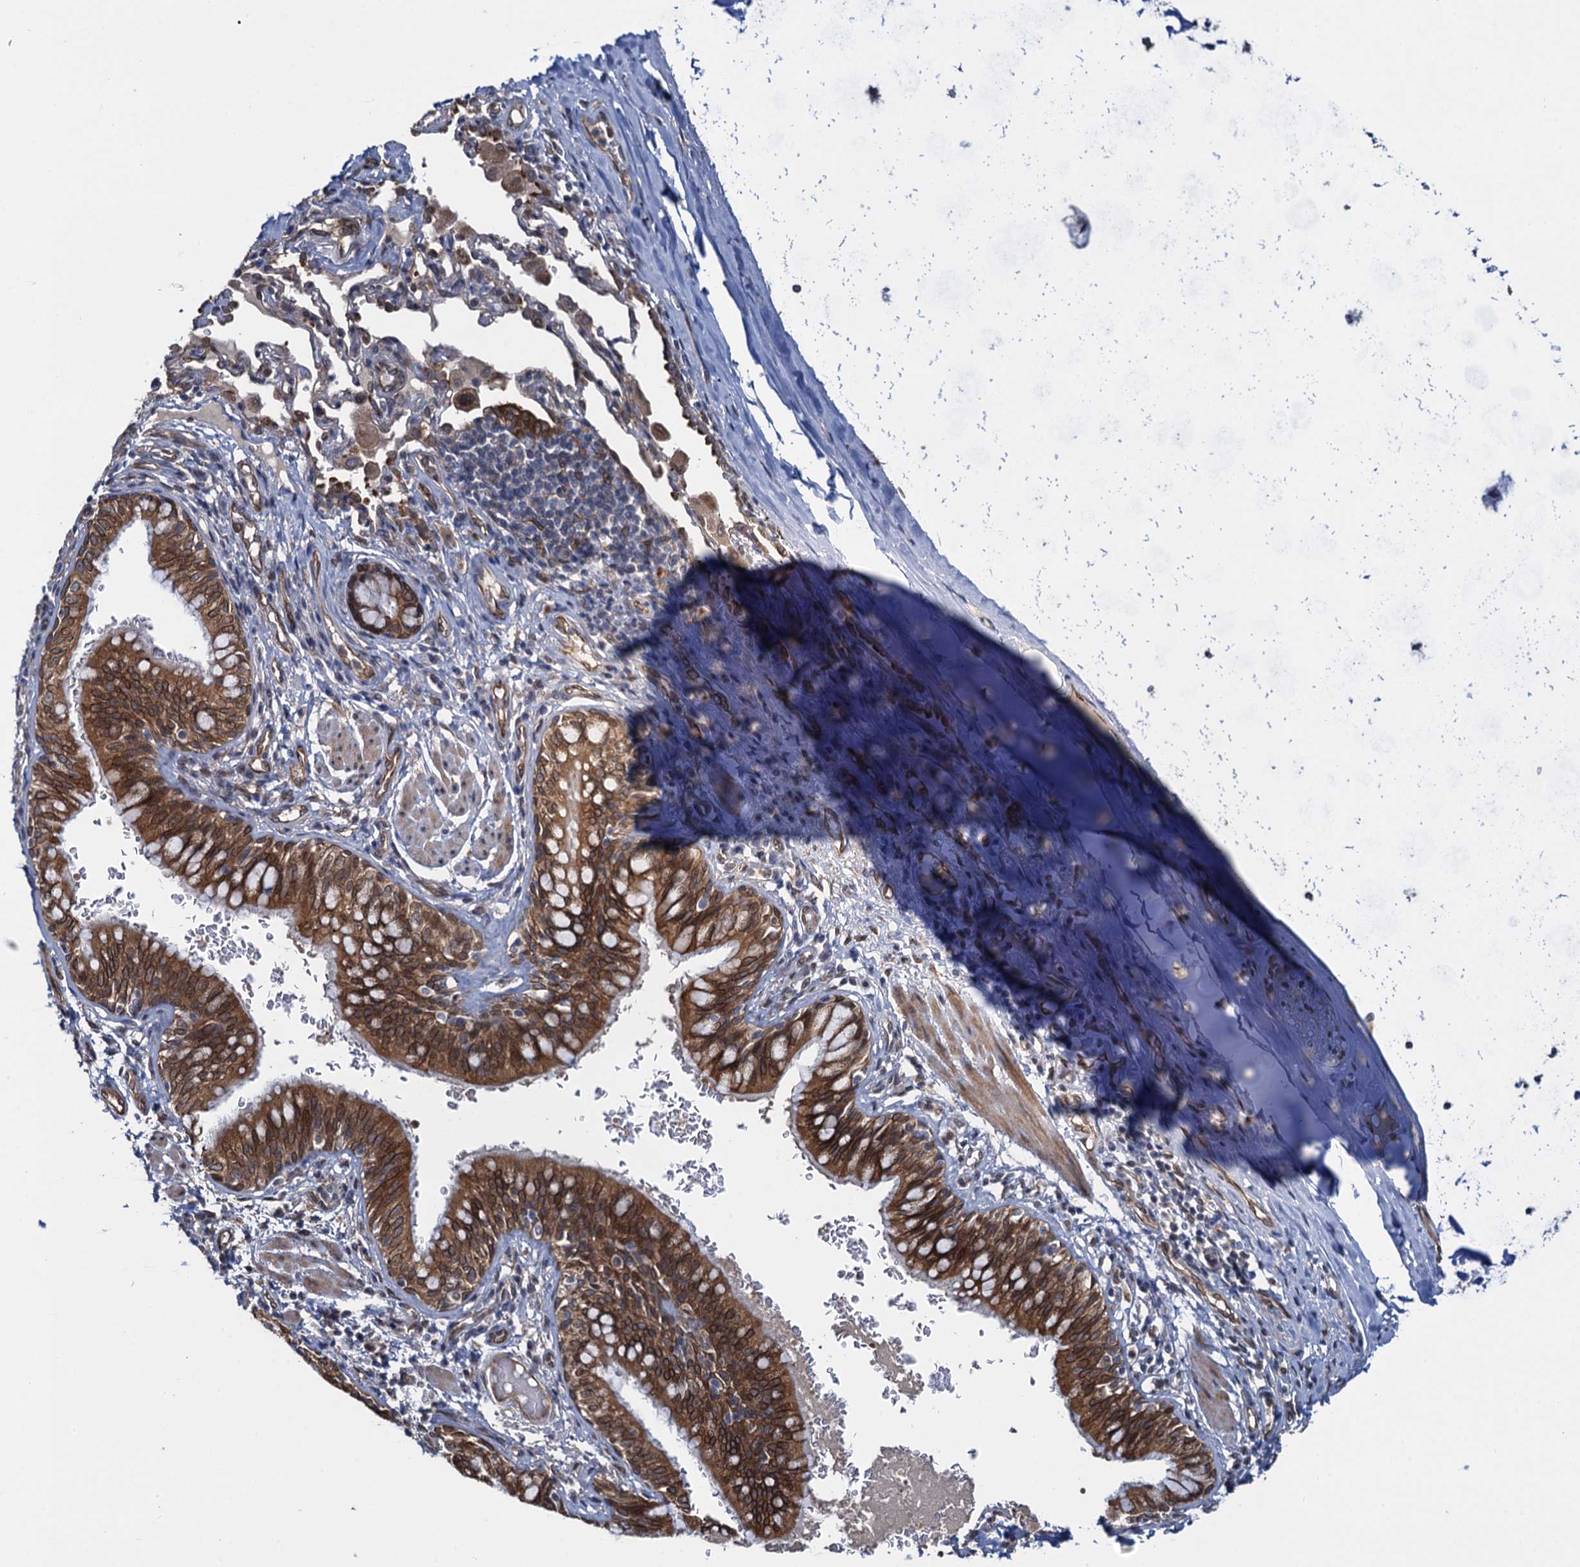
{"staining": {"intensity": "moderate", "quantity": ">75%", "location": "cytoplasmic/membranous,nuclear"}, "tissue": "bronchus", "cell_type": "Respiratory epithelial cells", "image_type": "normal", "snomed": [{"axis": "morphology", "description": "Normal tissue, NOS"}, {"axis": "topography", "description": "Cartilage tissue"}, {"axis": "topography", "description": "Bronchus"}], "caption": "Protein staining demonstrates moderate cytoplasmic/membranous,nuclear expression in about >75% of respiratory epithelial cells in unremarkable bronchus. Immunohistochemistry stains the protein in brown and the nuclei are stained blue.", "gene": "EVX2", "patient": {"sex": "female", "age": 36}}